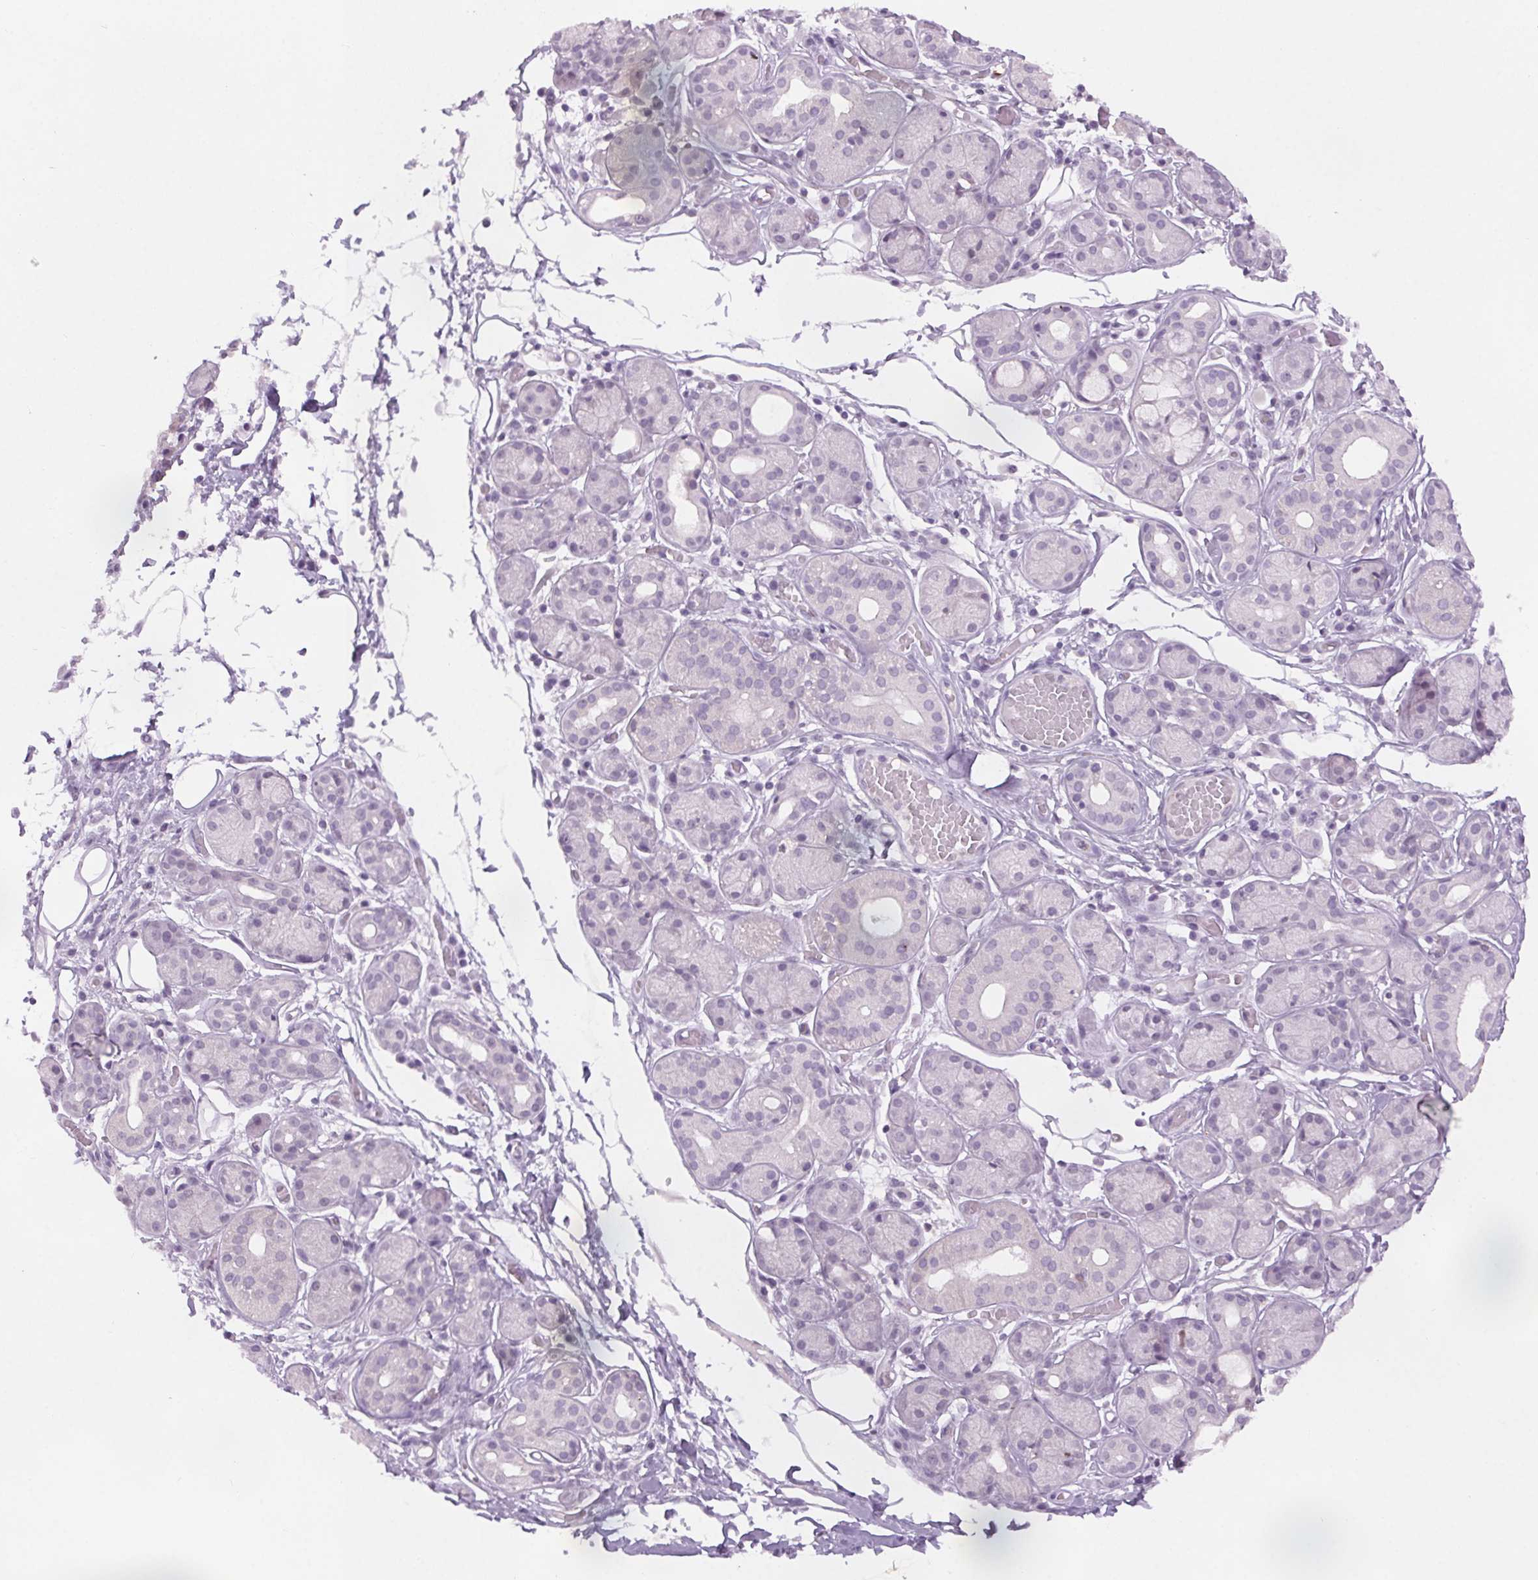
{"staining": {"intensity": "negative", "quantity": "none", "location": "none"}, "tissue": "salivary gland", "cell_type": "Glandular cells", "image_type": "normal", "snomed": [{"axis": "morphology", "description": "Normal tissue, NOS"}, {"axis": "topography", "description": "Salivary gland"}, {"axis": "topography", "description": "Peripheral nerve tissue"}], "caption": "Image shows no significant protein expression in glandular cells of benign salivary gland. (DAB (3,3'-diaminobenzidine) immunohistochemistry visualized using brightfield microscopy, high magnification).", "gene": "SLC6A19", "patient": {"sex": "male", "age": 71}}